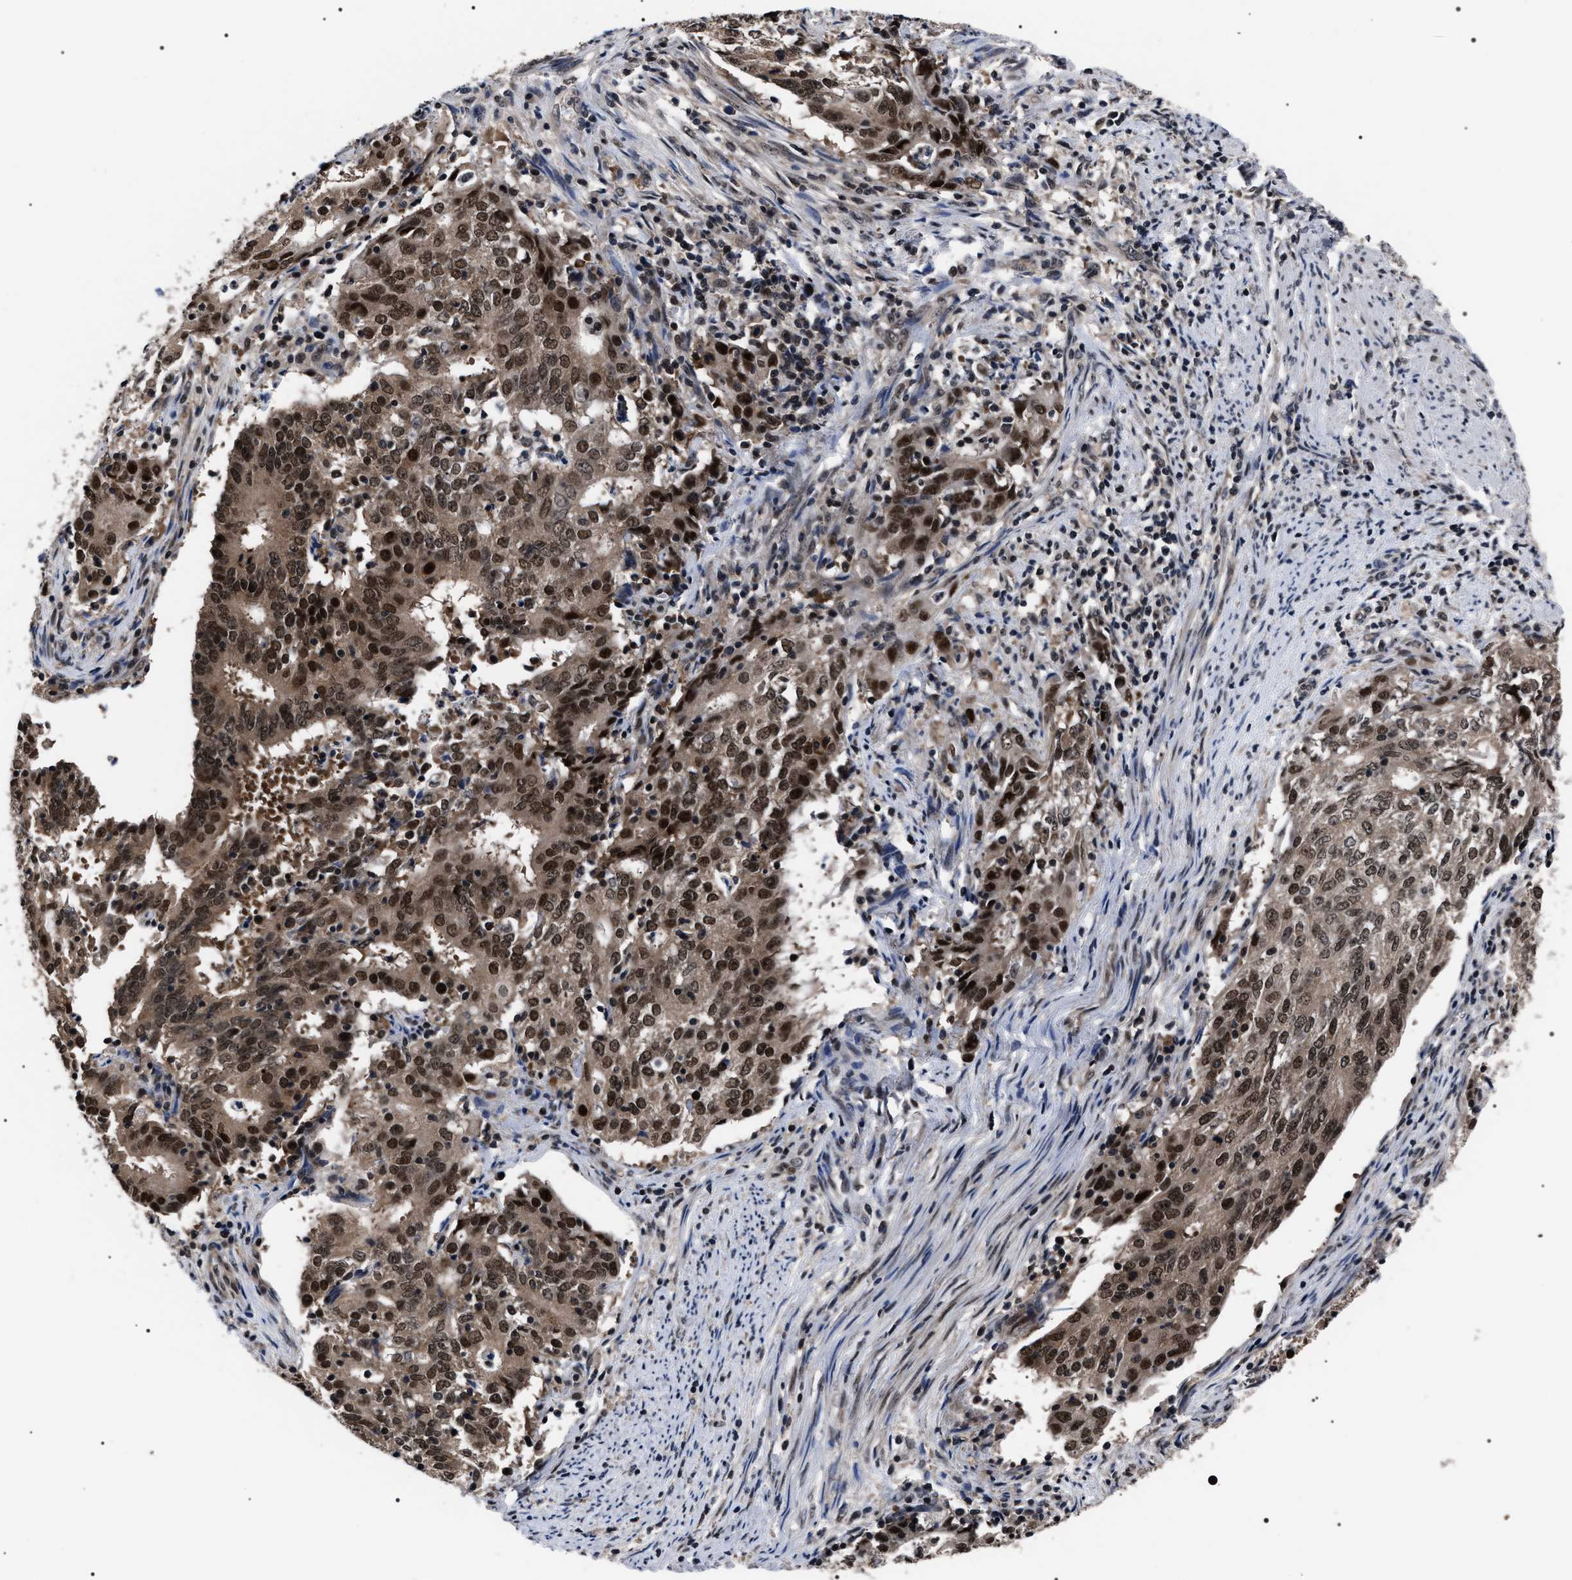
{"staining": {"intensity": "strong", "quantity": ">75%", "location": "cytoplasmic/membranous,nuclear"}, "tissue": "cervical cancer", "cell_type": "Tumor cells", "image_type": "cancer", "snomed": [{"axis": "morphology", "description": "Adenocarcinoma, NOS"}, {"axis": "topography", "description": "Cervix"}], "caption": "High-magnification brightfield microscopy of adenocarcinoma (cervical) stained with DAB (brown) and counterstained with hematoxylin (blue). tumor cells exhibit strong cytoplasmic/membranous and nuclear positivity is appreciated in about>75% of cells.", "gene": "CSNK2A1", "patient": {"sex": "female", "age": 44}}